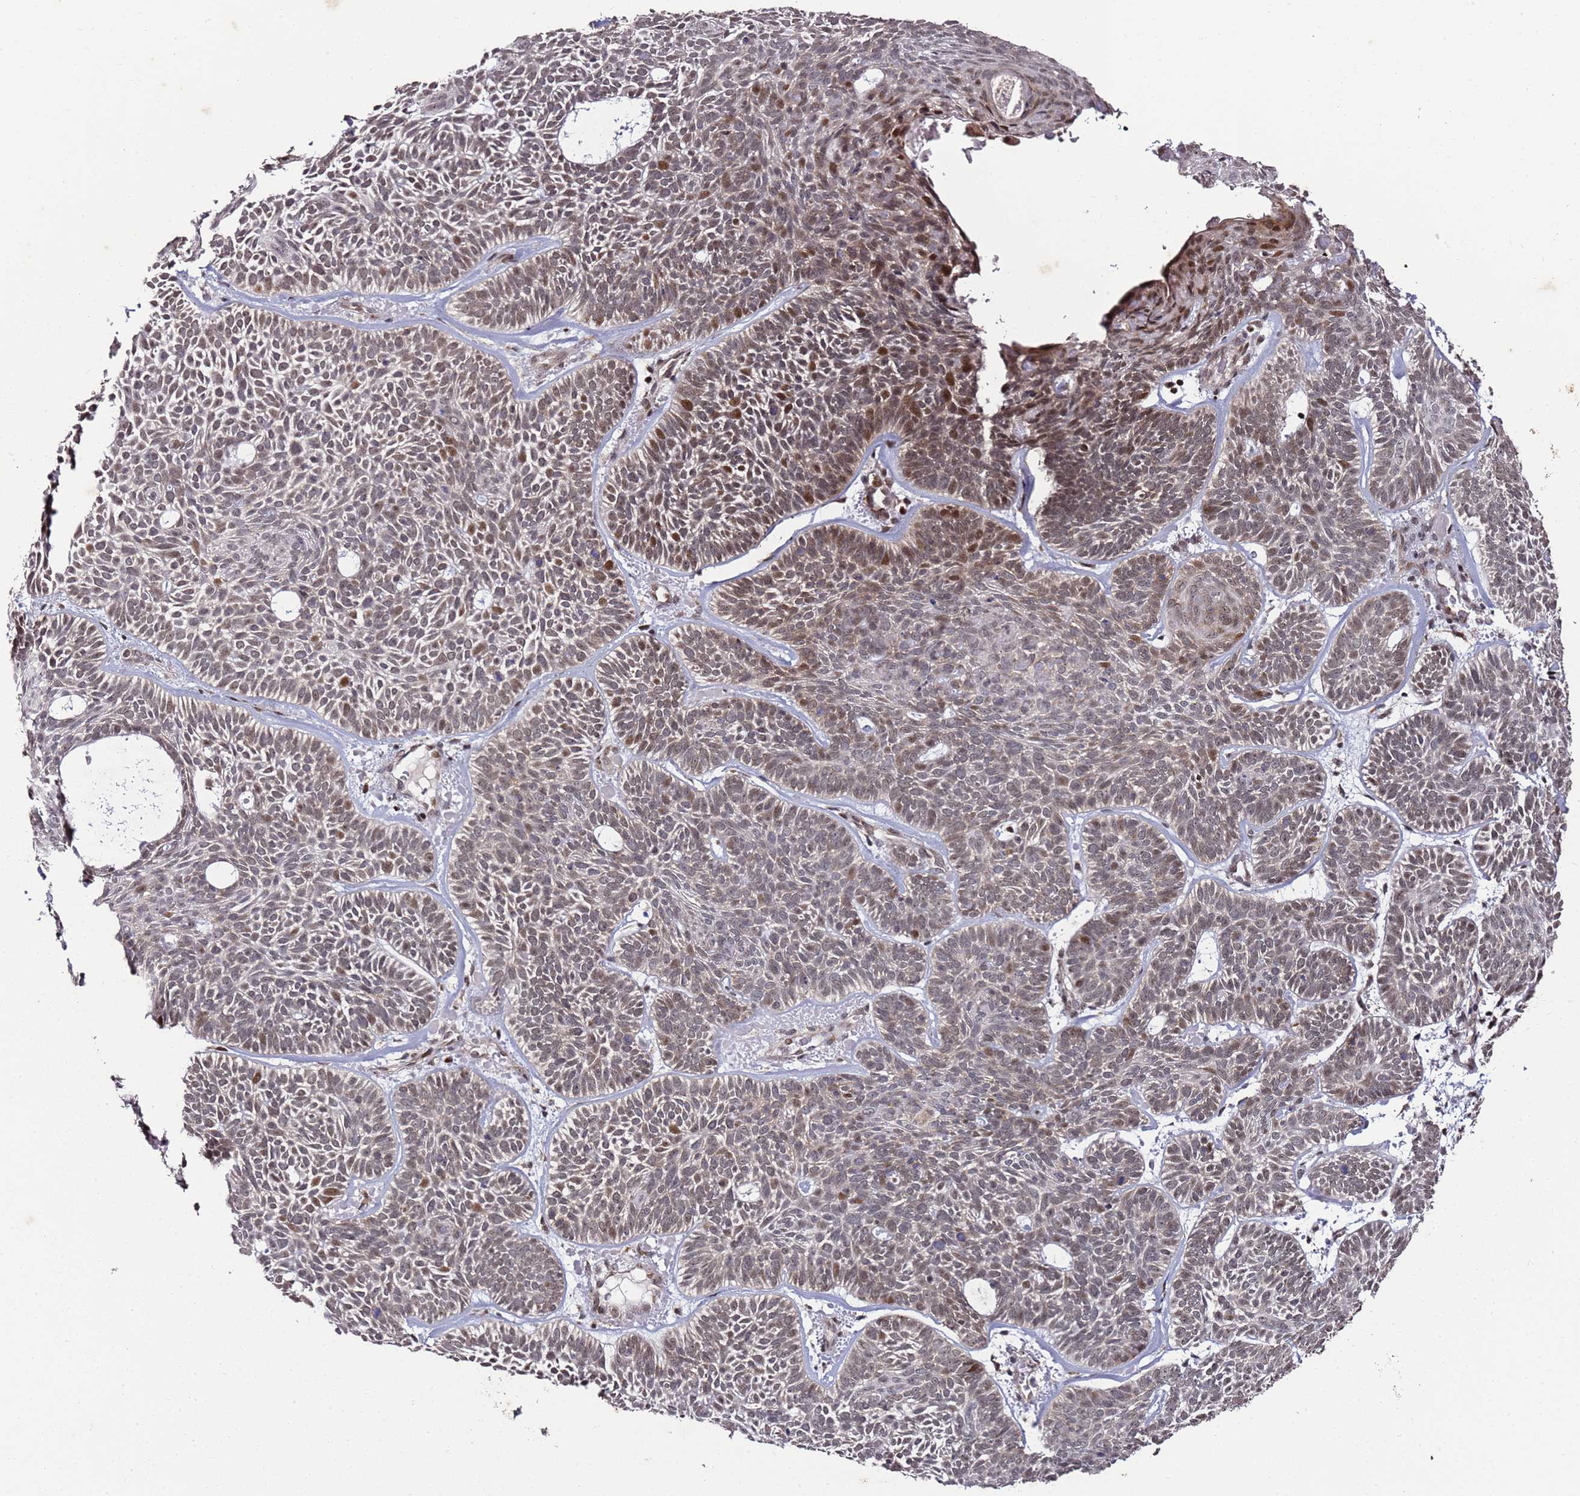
{"staining": {"intensity": "moderate", "quantity": "25%-75%", "location": "nuclear"}, "tissue": "skin cancer", "cell_type": "Tumor cells", "image_type": "cancer", "snomed": [{"axis": "morphology", "description": "Basal cell carcinoma"}, {"axis": "topography", "description": "Skin"}], "caption": "The immunohistochemical stain labels moderate nuclear expression in tumor cells of basal cell carcinoma (skin) tissue.", "gene": "TP53AIP1", "patient": {"sex": "male", "age": 85}}